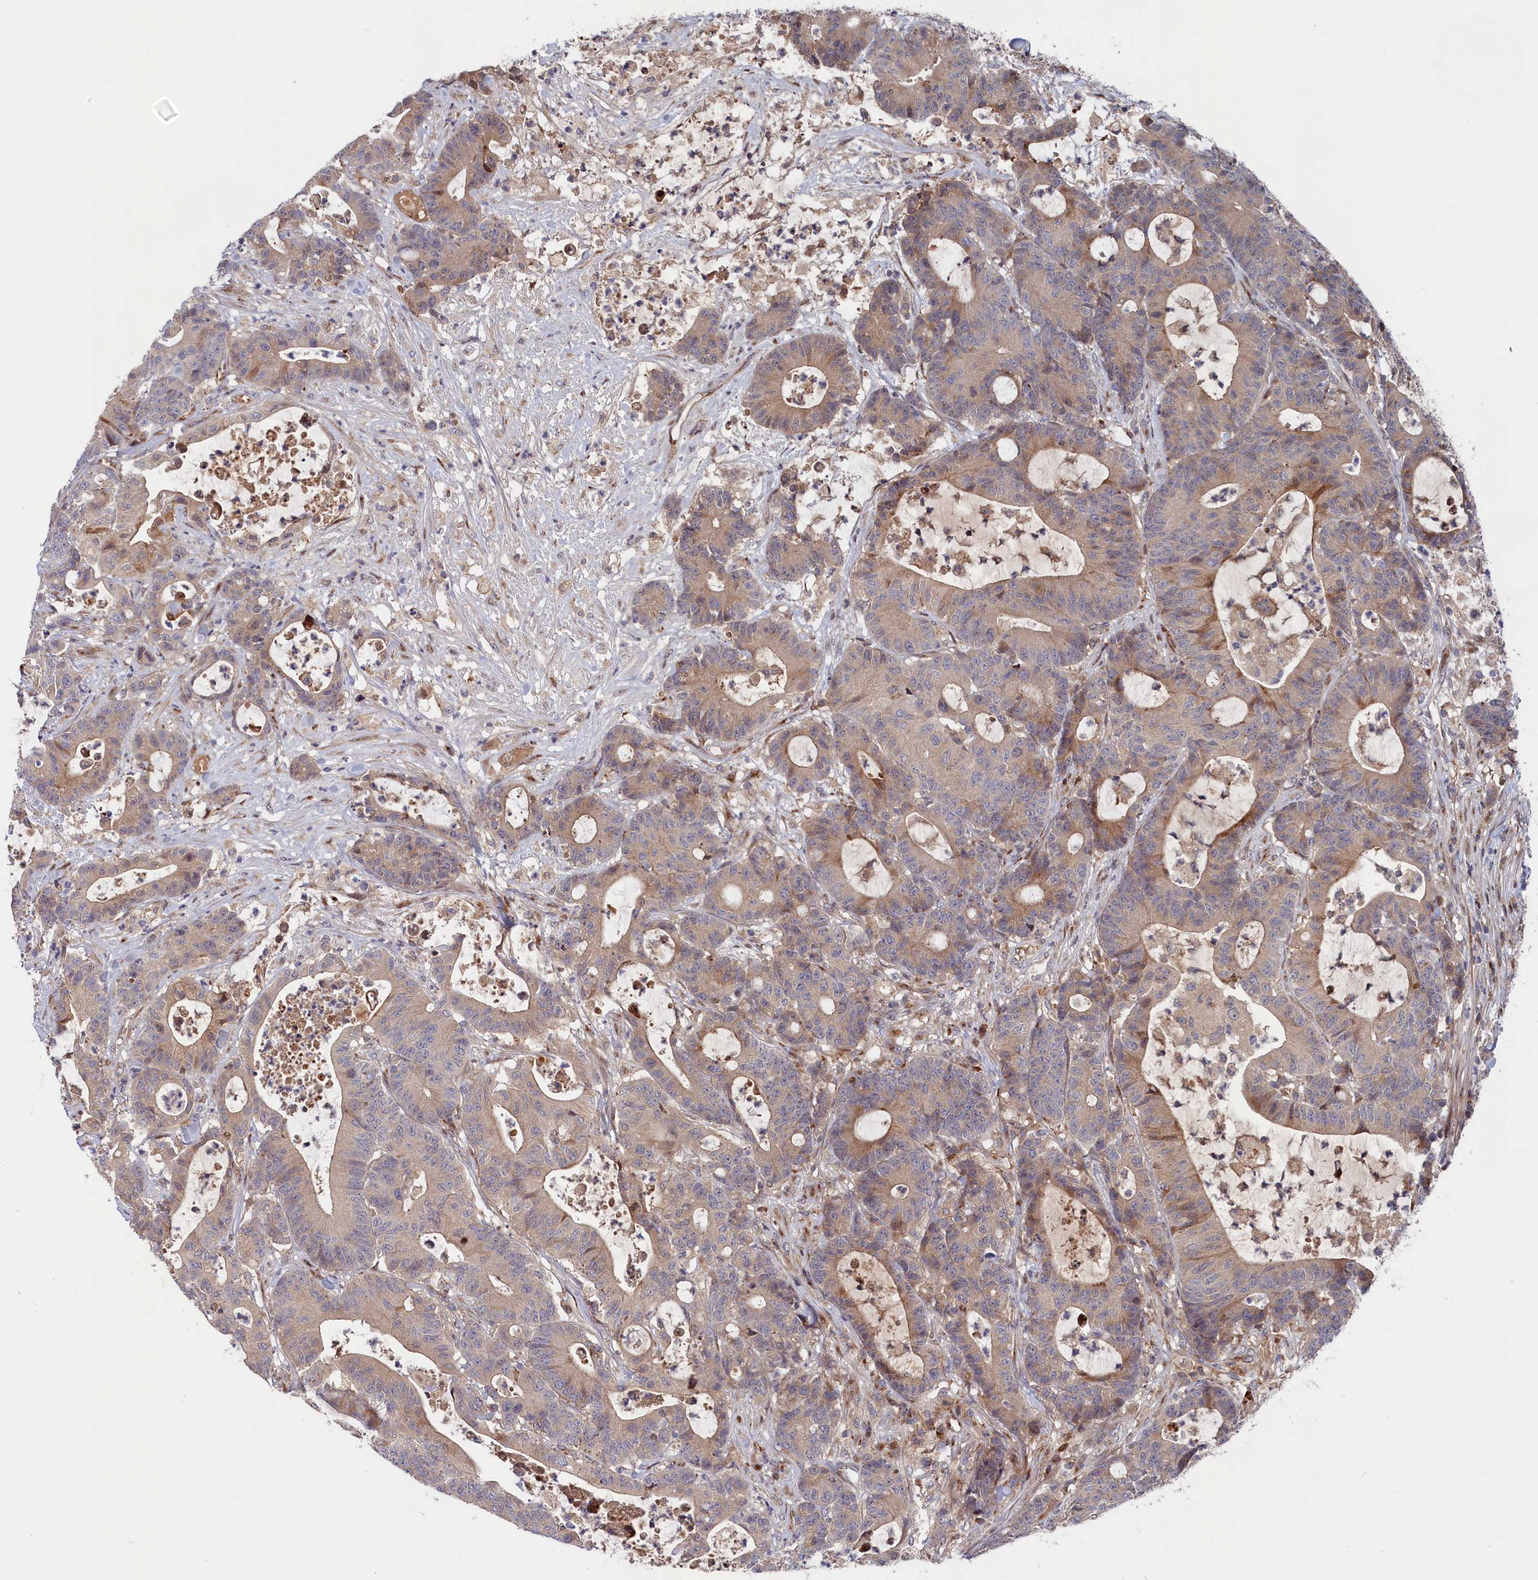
{"staining": {"intensity": "weak", "quantity": "25%-75%", "location": "cytoplasmic/membranous"}, "tissue": "colorectal cancer", "cell_type": "Tumor cells", "image_type": "cancer", "snomed": [{"axis": "morphology", "description": "Adenocarcinoma, NOS"}, {"axis": "topography", "description": "Colon"}], "caption": "A low amount of weak cytoplasmic/membranous expression is present in approximately 25%-75% of tumor cells in colorectal cancer (adenocarcinoma) tissue.", "gene": "CHST12", "patient": {"sex": "female", "age": 84}}